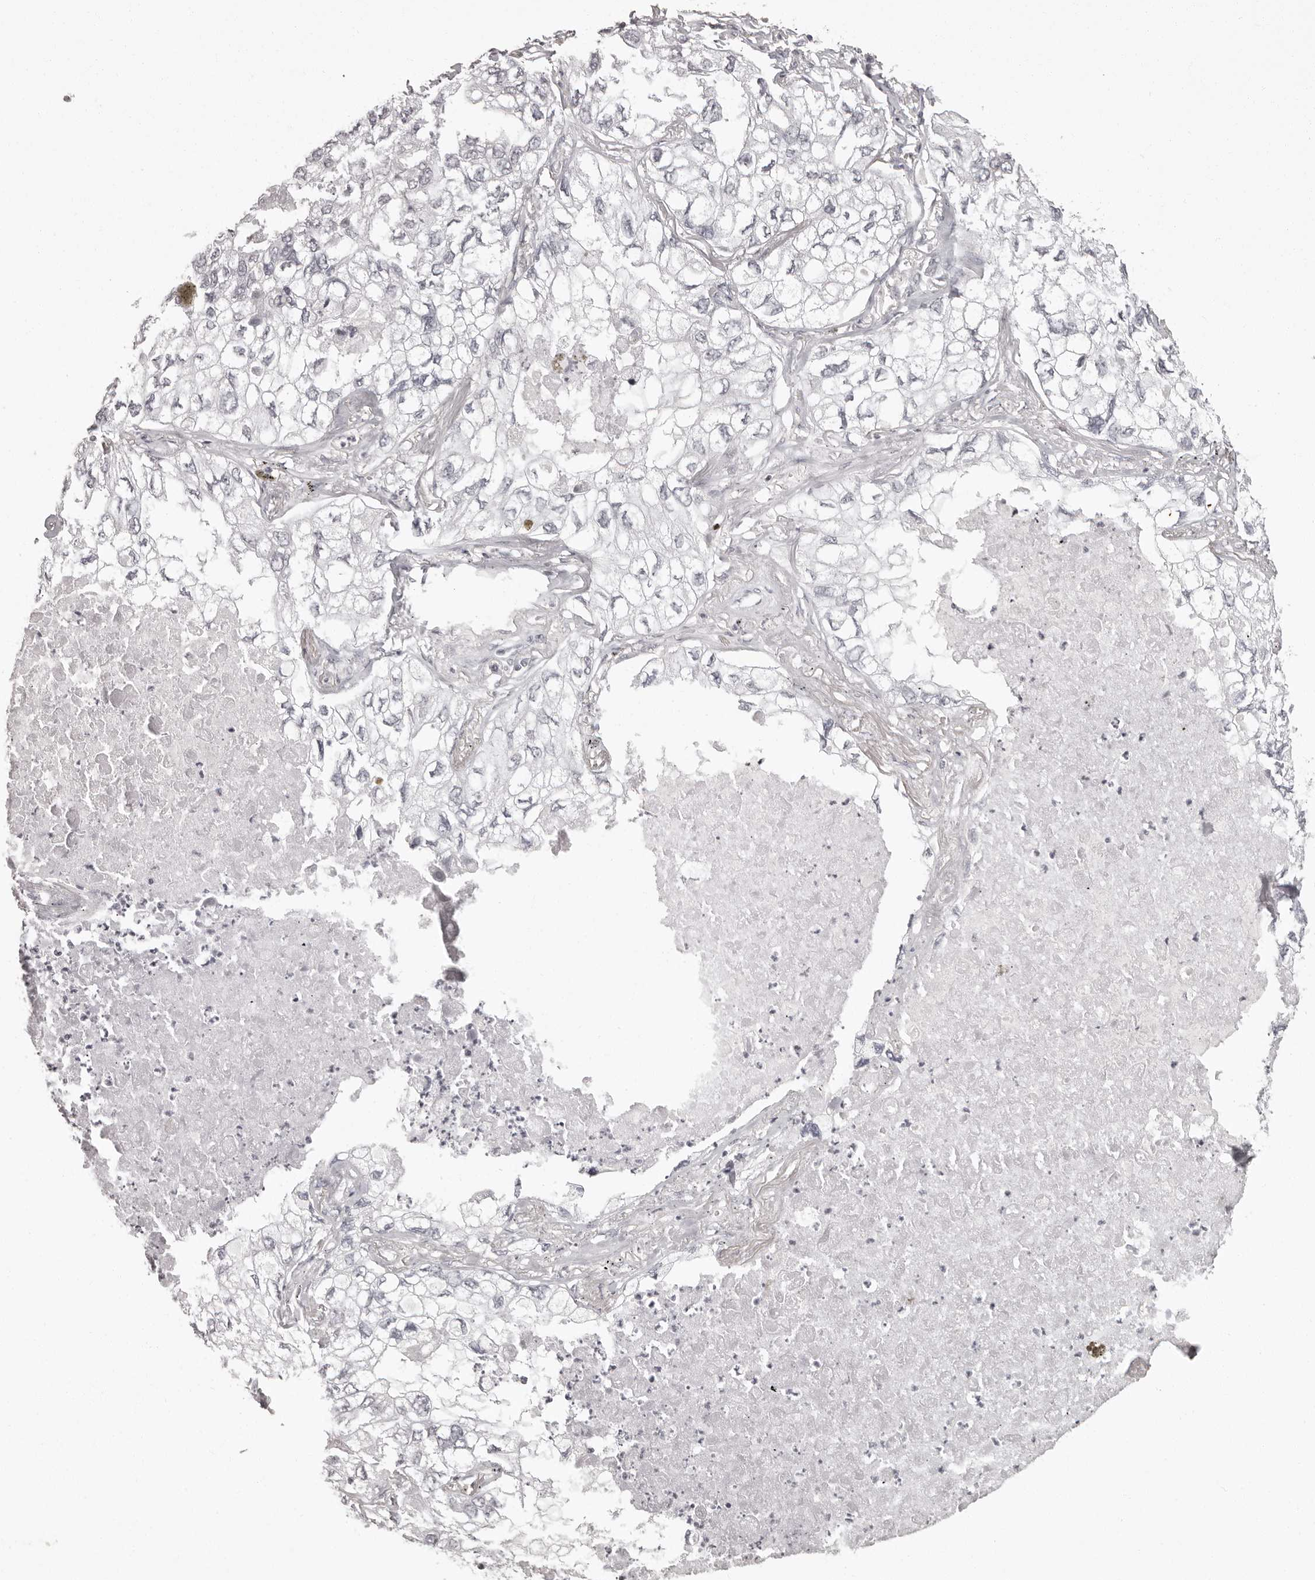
{"staining": {"intensity": "negative", "quantity": "none", "location": "none"}, "tissue": "lung cancer", "cell_type": "Tumor cells", "image_type": "cancer", "snomed": [{"axis": "morphology", "description": "Adenocarcinoma, NOS"}, {"axis": "topography", "description": "Lung"}], "caption": "Immunohistochemistry of human lung cancer demonstrates no staining in tumor cells.", "gene": "C8orf74", "patient": {"sex": "male", "age": 65}}